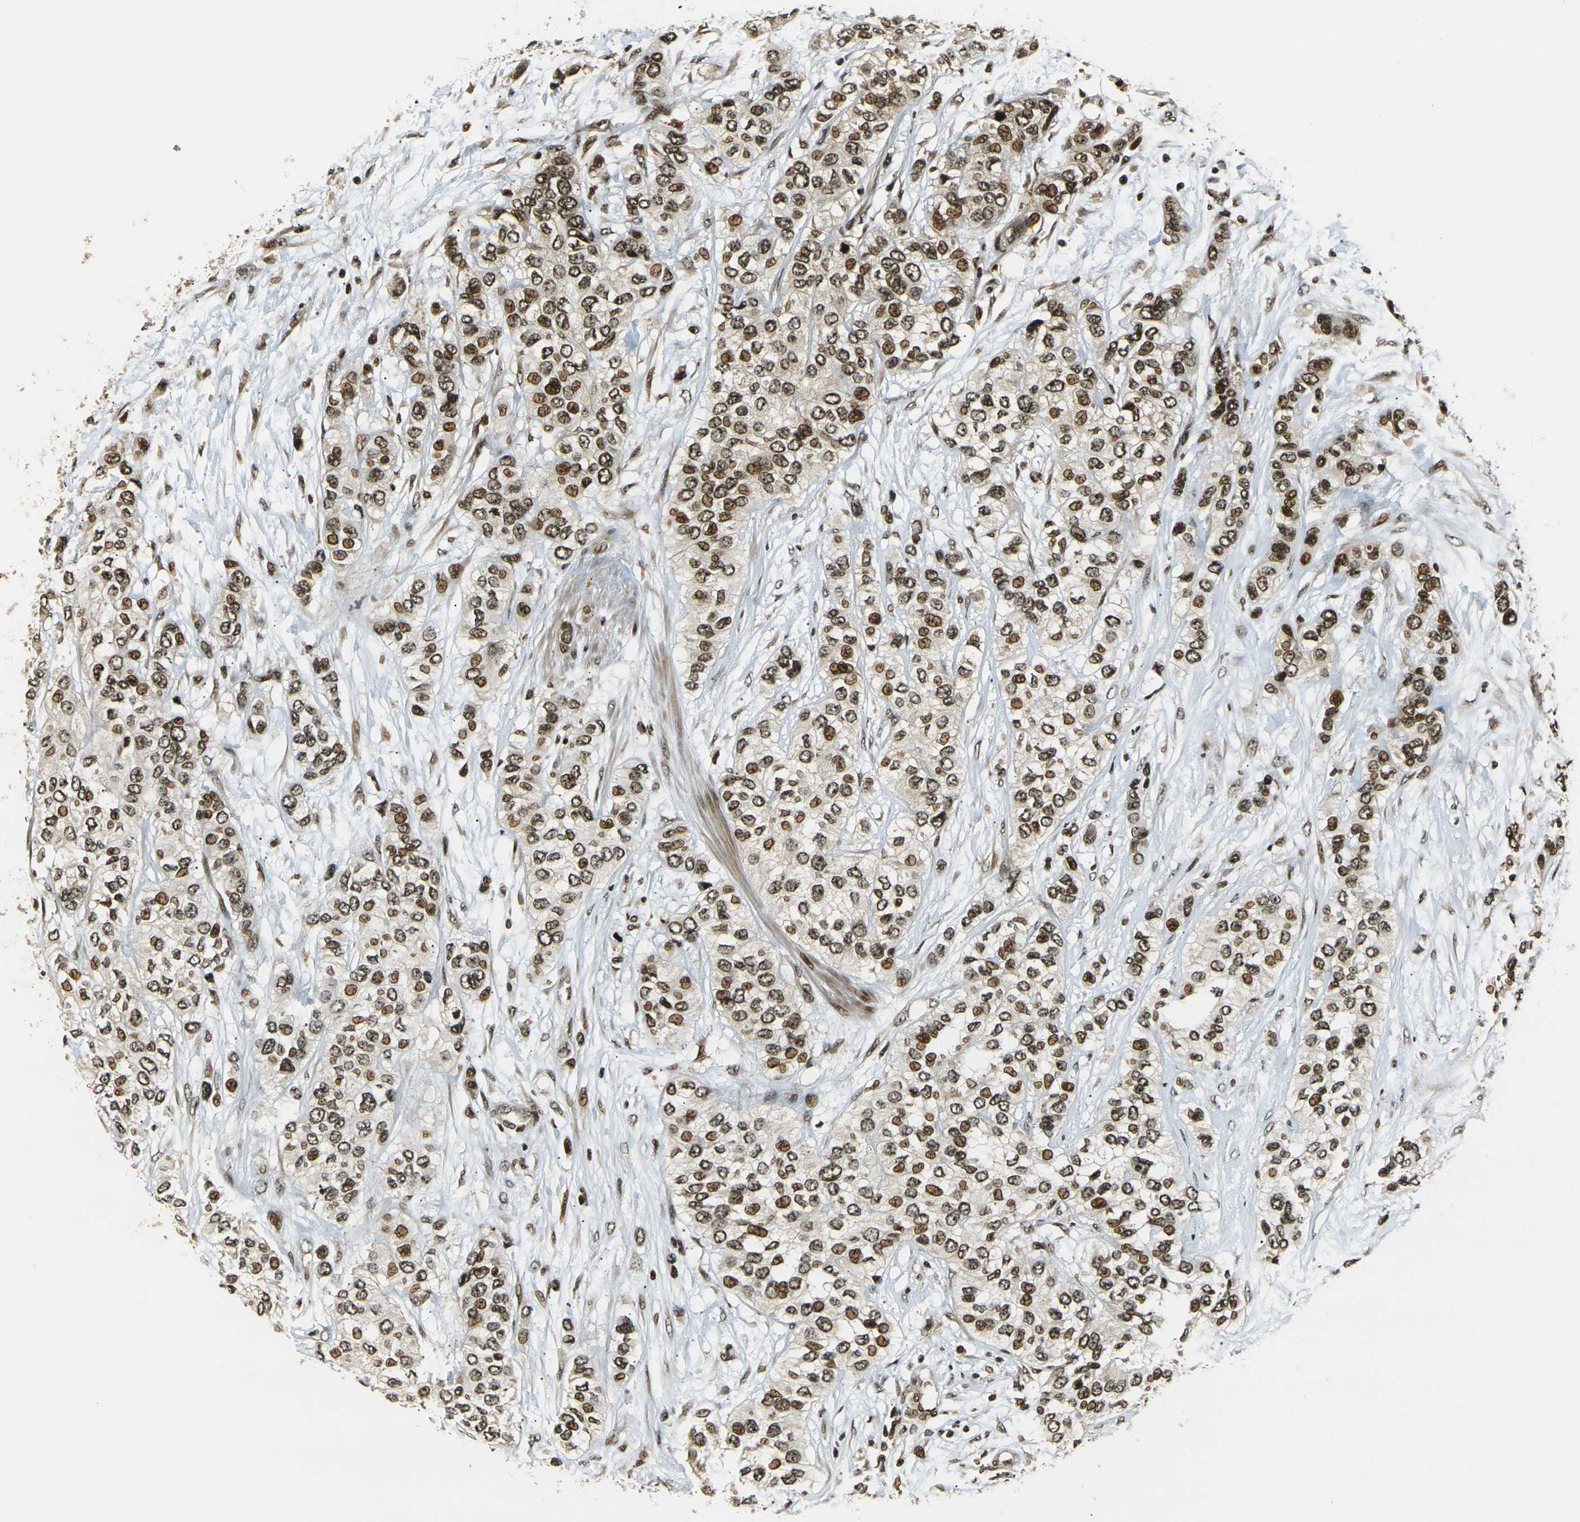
{"staining": {"intensity": "moderate", "quantity": ">75%", "location": "nuclear"}, "tissue": "urothelial cancer", "cell_type": "Tumor cells", "image_type": "cancer", "snomed": [{"axis": "morphology", "description": "Urothelial carcinoma, High grade"}, {"axis": "topography", "description": "Urinary bladder"}], "caption": "This photomicrograph displays IHC staining of urothelial carcinoma (high-grade), with medium moderate nuclear positivity in approximately >75% of tumor cells.", "gene": "ACTL6A", "patient": {"sex": "female", "age": 56}}